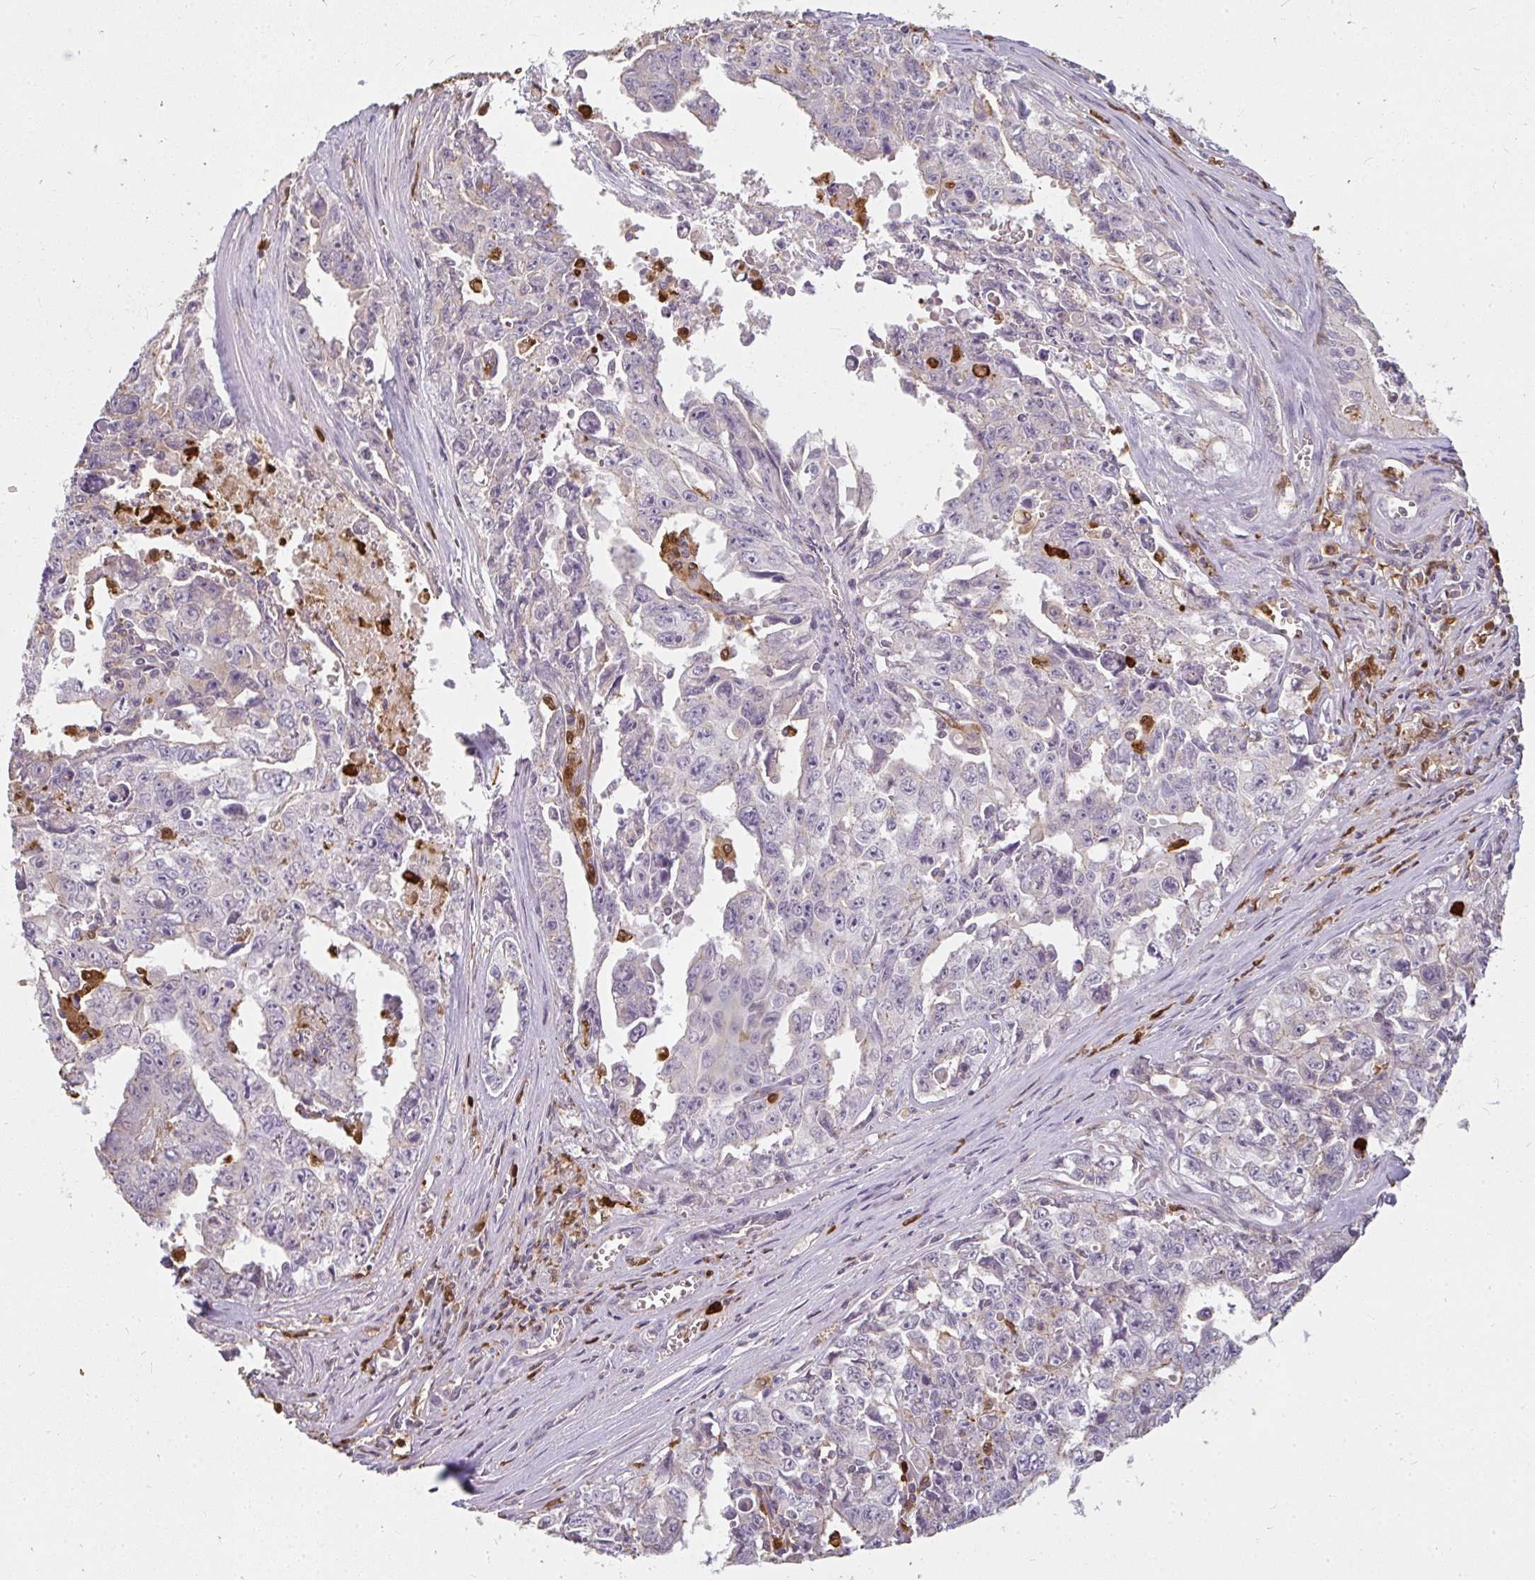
{"staining": {"intensity": "negative", "quantity": "none", "location": "none"}, "tissue": "testis cancer", "cell_type": "Tumor cells", "image_type": "cancer", "snomed": [{"axis": "morphology", "description": "Carcinoma, Embryonal, NOS"}, {"axis": "topography", "description": "Testis"}], "caption": "Image shows no significant protein expression in tumor cells of testis cancer (embryonal carcinoma).", "gene": "CNTRL", "patient": {"sex": "male", "age": 24}}